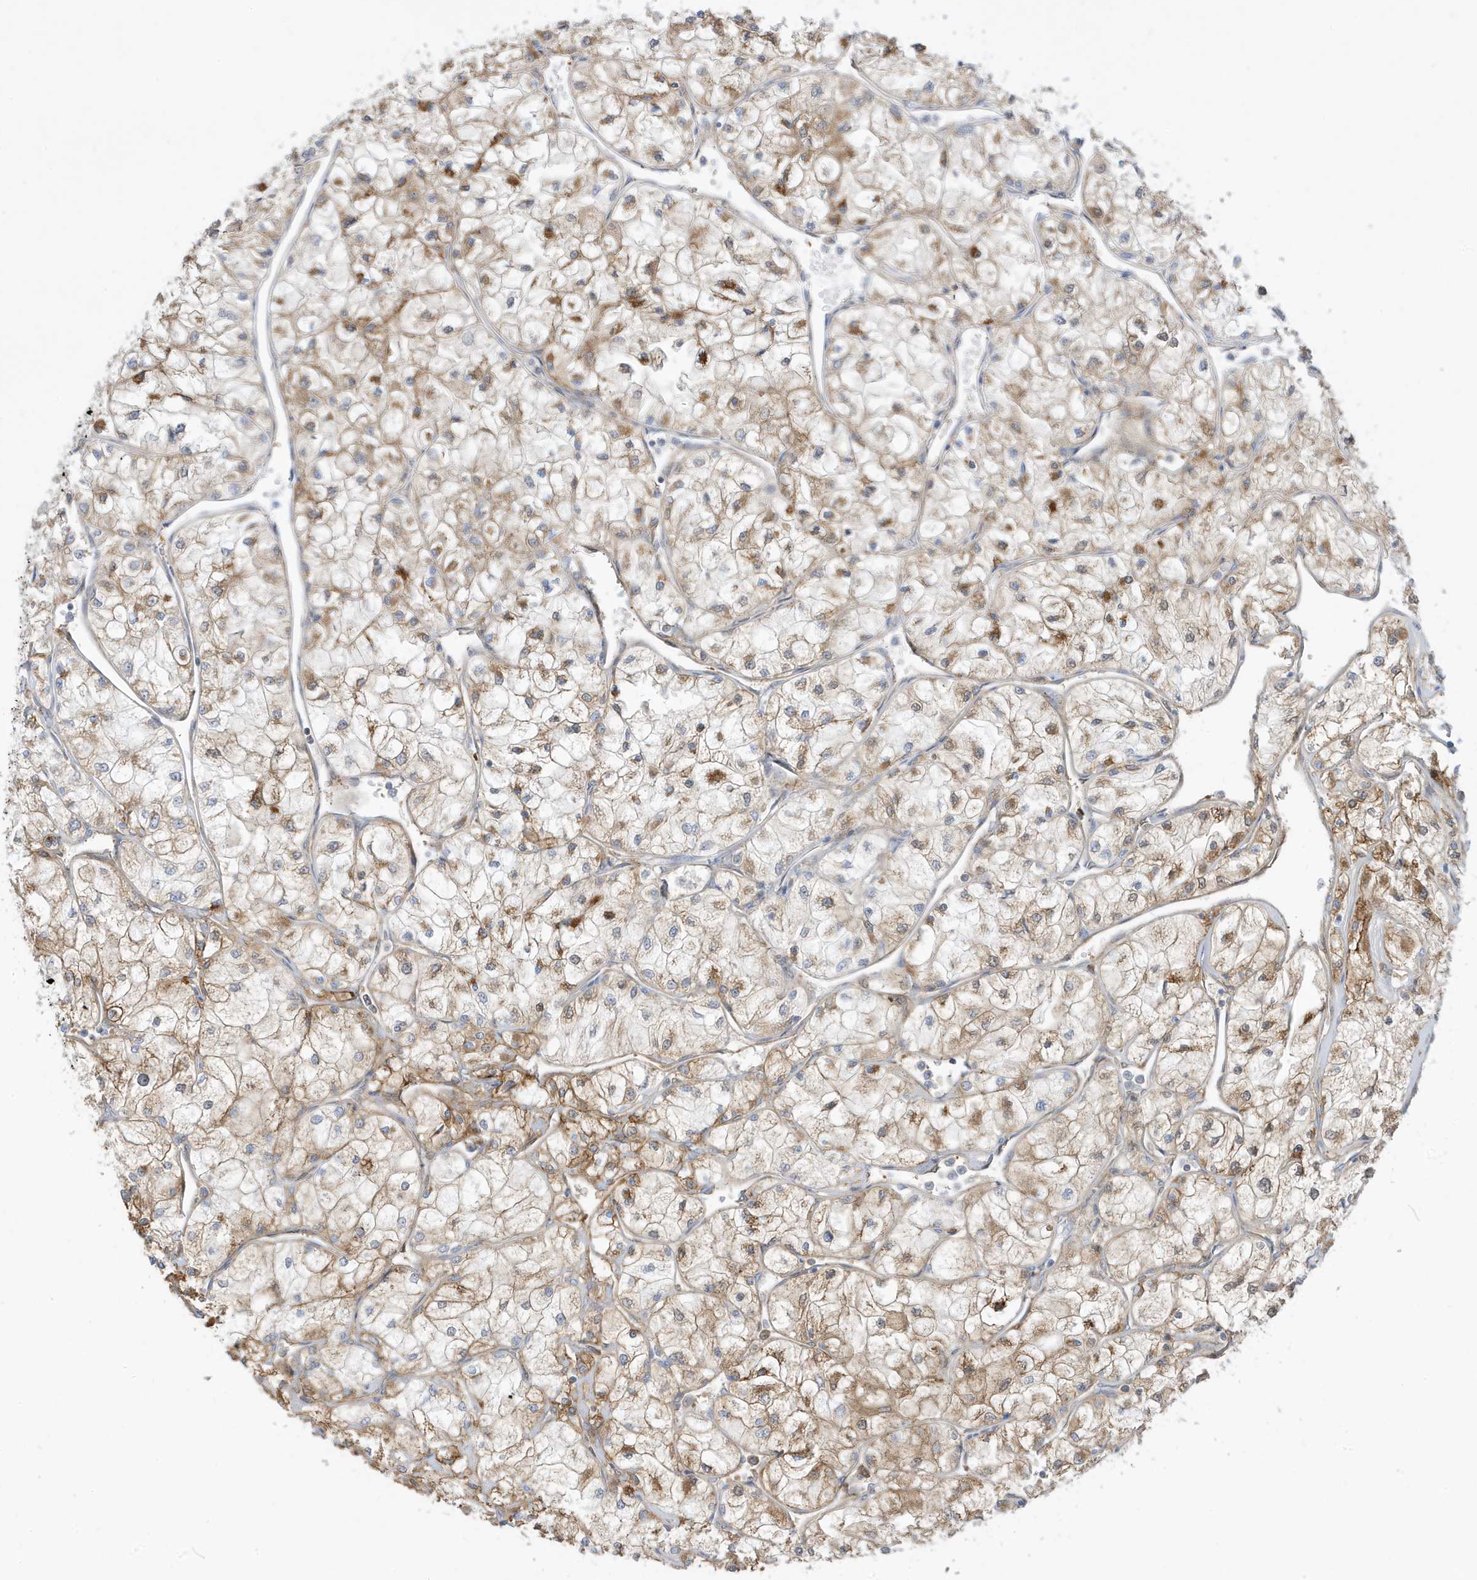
{"staining": {"intensity": "moderate", "quantity": ">75%", "location": "cytoplasmic/membranous"}, "tissue": "renal cancer", "cell_type": "Tumor cells", "image_type": "cancer", "snomed": [{"axis": "morphology", "description": "Adenocarcinoma, NOS"}, {"axis": "topography", "description": "Kidney"}], "caption": "Adenocarcinoma (renal) stained with a protein marker shows moderate staining in tumor cells.", "gene": "IFT57", "patient": {"sex": "male", "age": 80}}